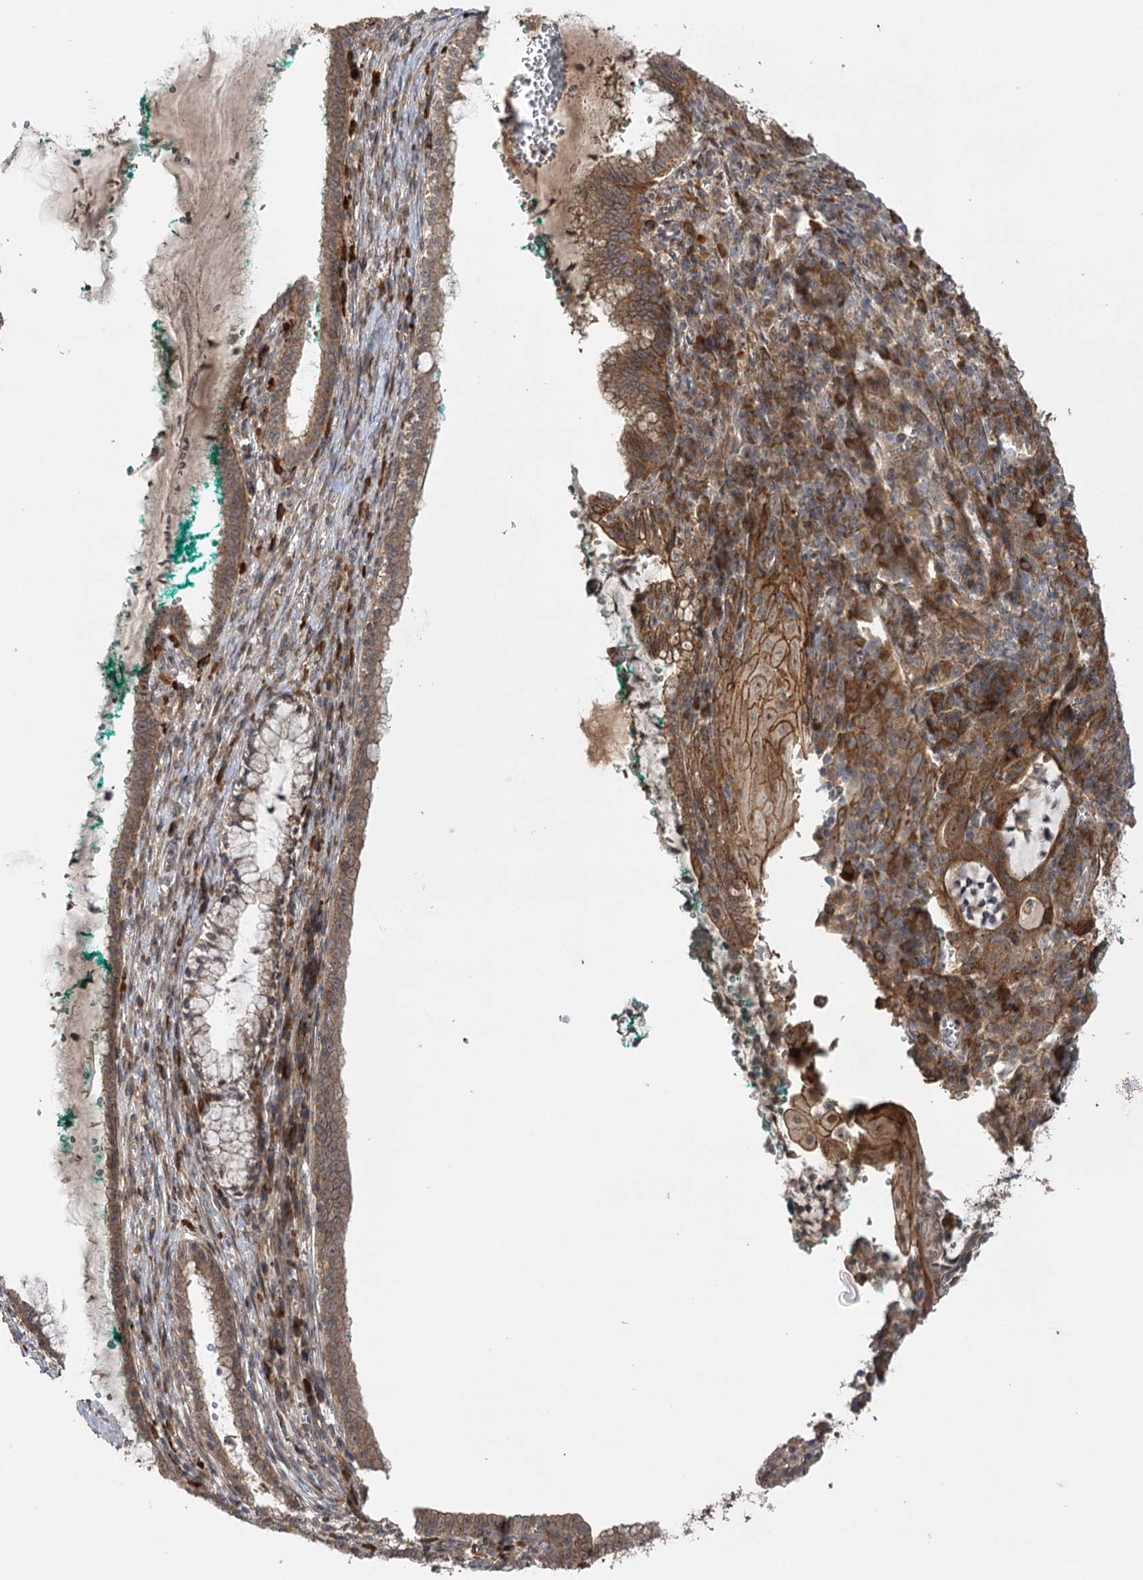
{"staining": {"intensity": "moderate", "quantity": ">75%", "location": "cytoplasmic/membranous"}, "tissue": "cervix", "cell_type": "Glandular cells", "image_type": "normal", "snomed": [{"axis": "morphology", "description": "Normal tissue, NOS"}, {"axis": "morphology", "description": "Adenocarcinoma, NOS"}, {"axis": "topography", "description": "Cervix"}], "caption": "Protein staining of benign cervix displays moderate cytoplasmic/membranous staining in about >75% of glandular cells.", "gene": "KCNN2", "patient": {"sex": "female", "age": 29}}